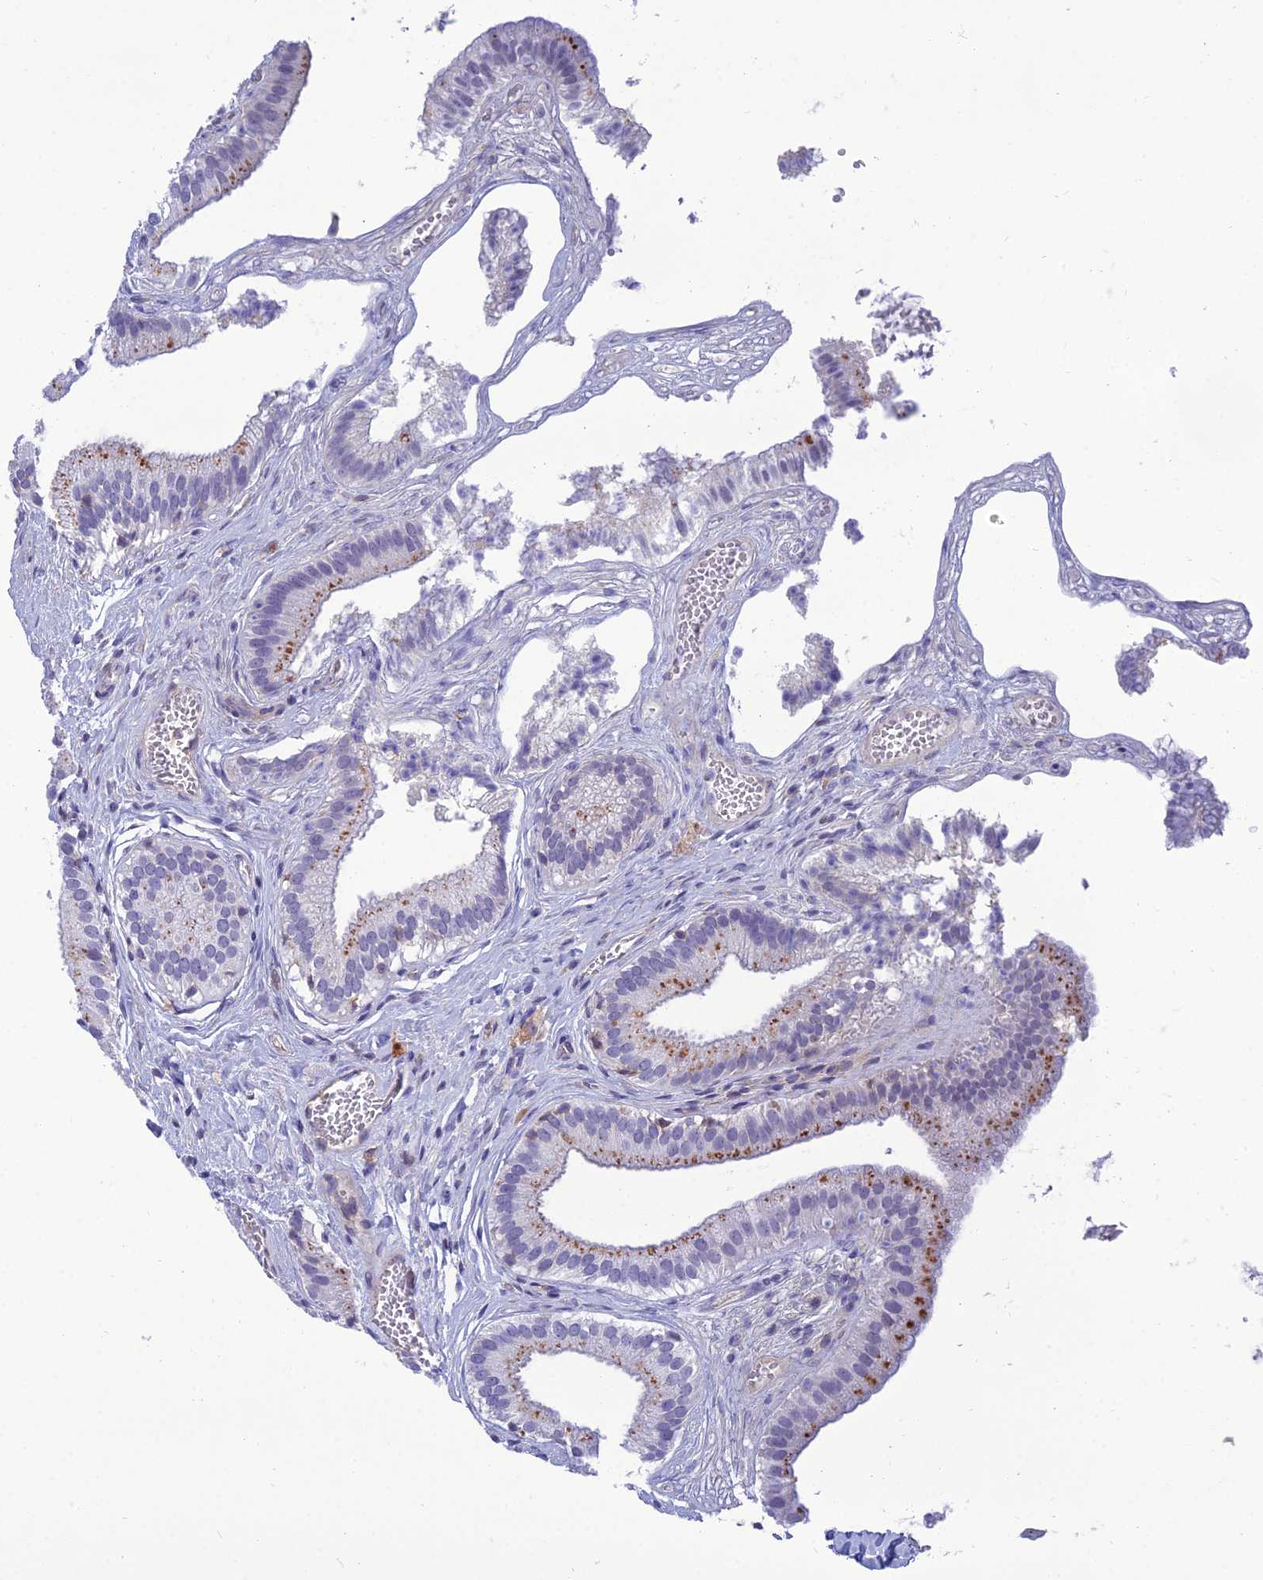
{"staining": {"intensity": "moderate", "quantity": "25%-75%", "location": "cytoplasmic/membranous"}, "tissue": "gallbladder", "cell_type": "Glandular cells", "image_type": "normal", "snomed": [{"axis": "morphology", "description": "Normal tissue, NOS"}, {"axis": "topography", "description": "Gallbladder"}], "caption": "High-magnification brightfield microscopy of unremarkable gallbladder stained with DAB (3,3'-diaminobenzidine) (brown) and counterstained with hematoxylin (blue). glandular cells exhibit moderate cytoplasmic/membranous expression is identified in about25%-75% of cells. (brown staining indicates protein expression, while blue staining denotes nuclei).", "gene": "PPP1R18", "patient": {"sex": "female", "age": 54}}